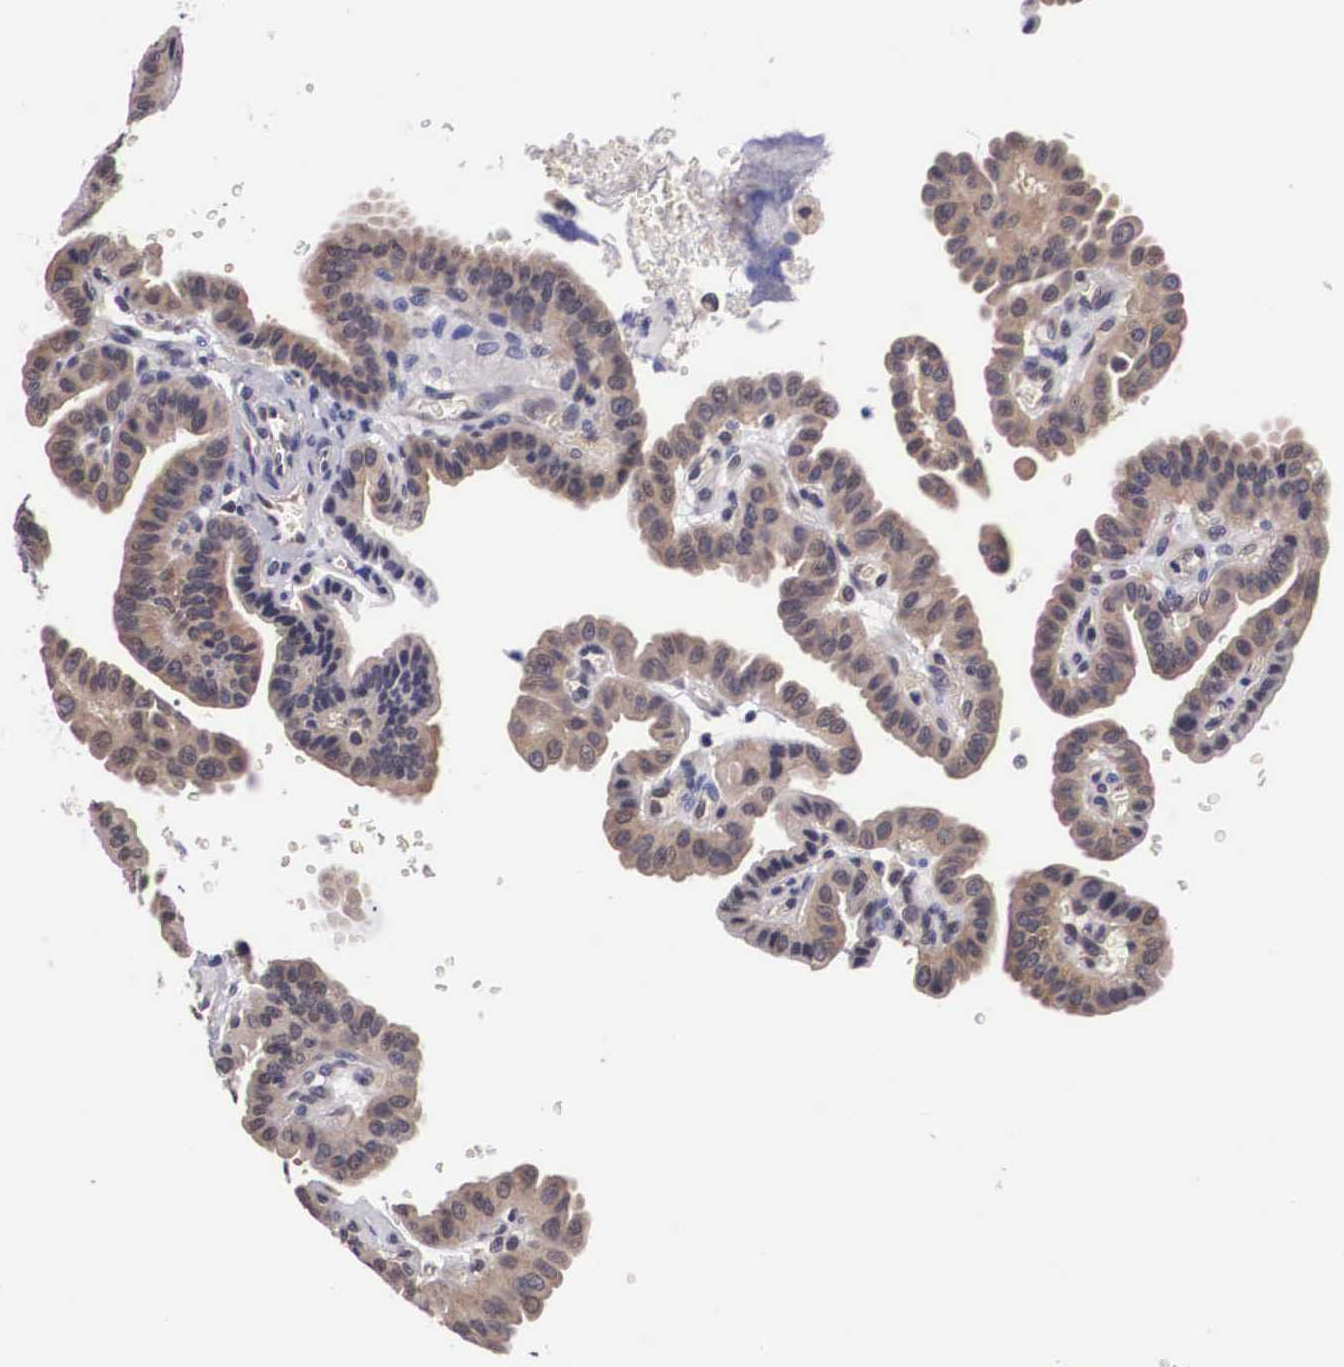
{"staining": {"intensity": "moderate", "quantity": "25%-75%", "location": "cytoplasmic/membranous"}, "tissue": "thyroid cancer", "cell_type": "Tumor cells", "image_type": "cancer", "snomed": [{"axis": "morphology", "description": "Papillary adenocarcinoma, NOS"}, {"axis": "topography", "description": "Thyroid gland"}], "caption": "Moderate cytoplasmic/membranous staining for a protein is seen in approximately 25%-75% of tumor cells of thyroid cancer (papillary adenocarcinoma) using immunohistochemistry.", "gene": "OTX2", "patient": {"sex": "male", "age": 87}}